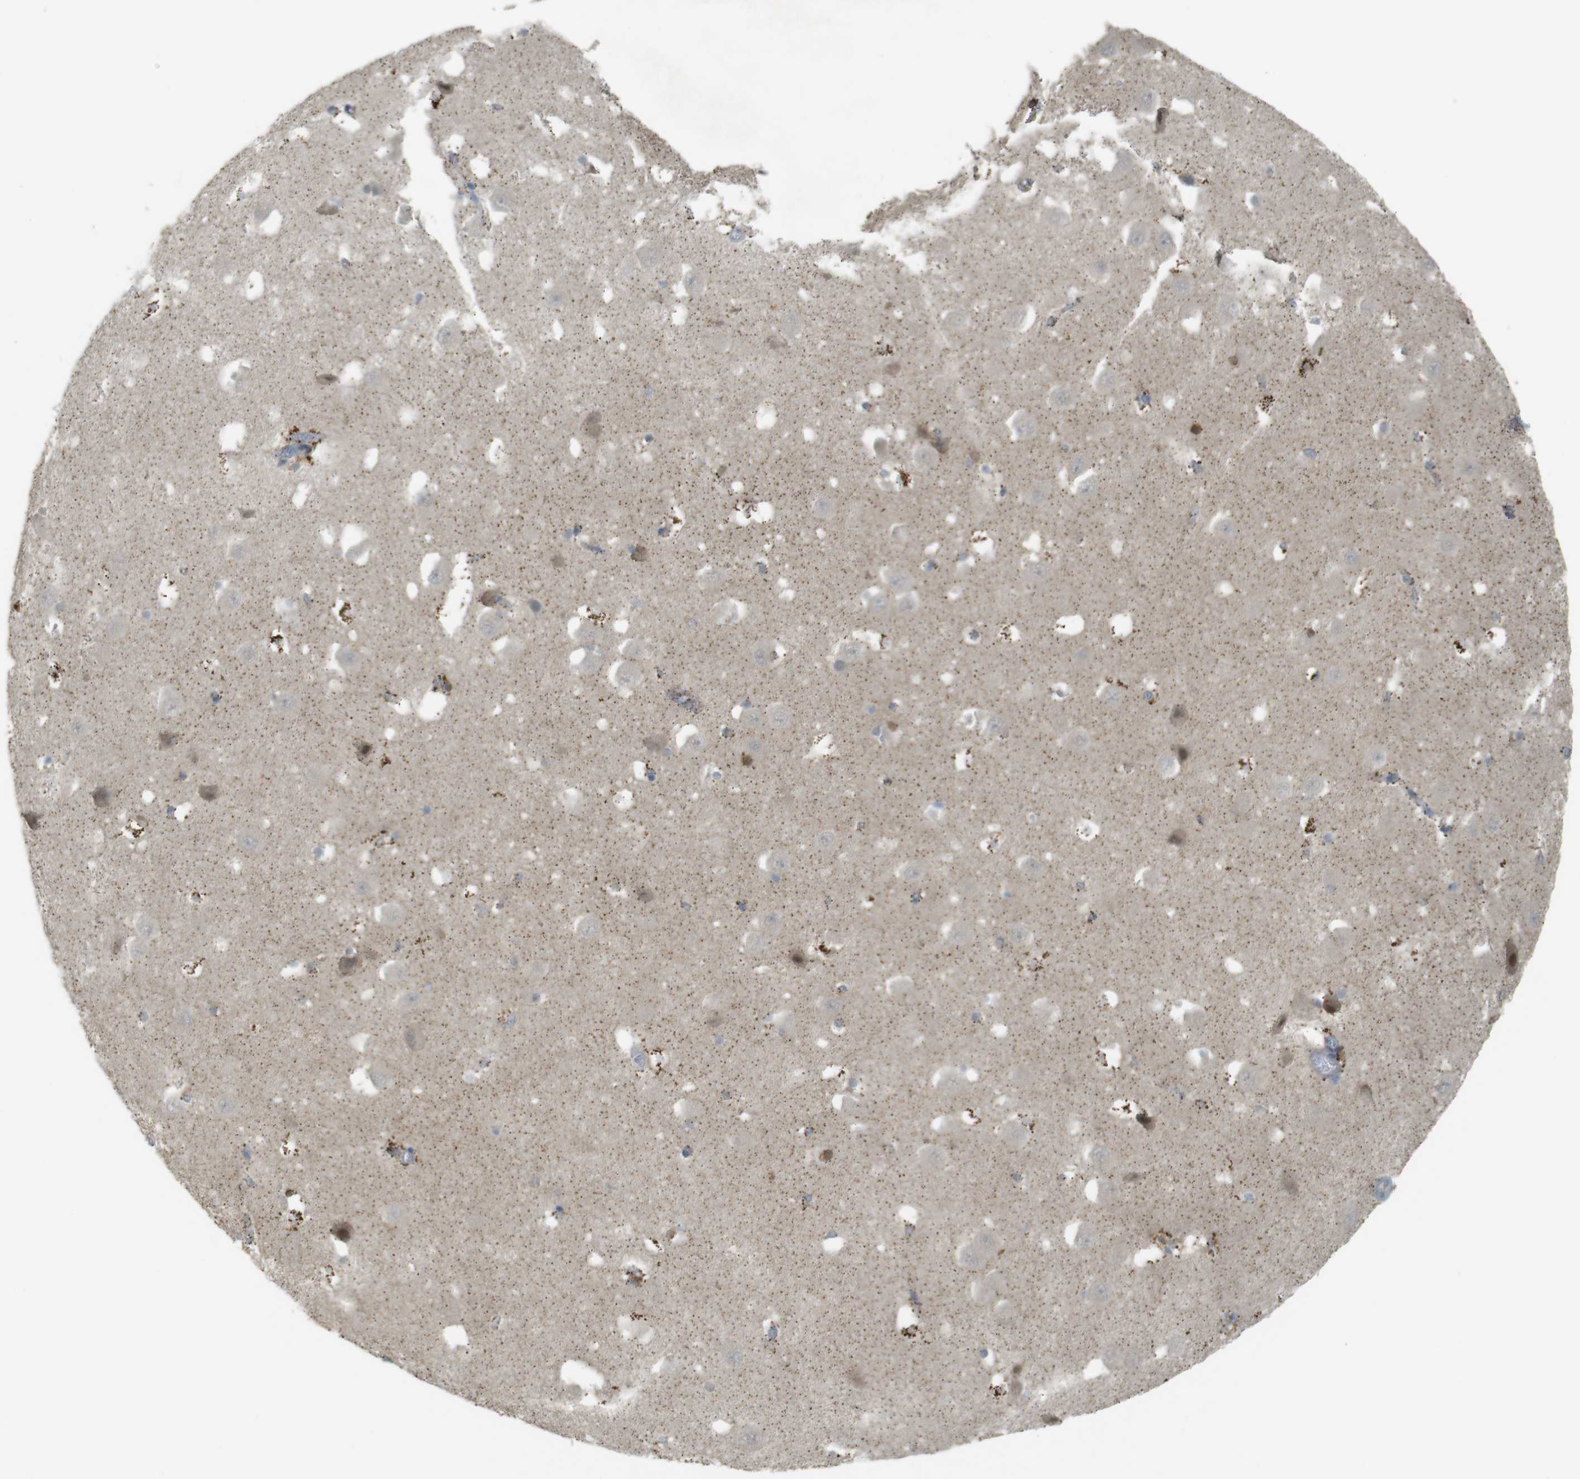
{"staining": {"intensity": "strong", "quantity": ">75%", "location": "cytoplasmic/membranous"}, "tissue": "hippocampus", "cell_type": "Glial cells", "image_type": "normal", "snomed": [{"axis": "morphology", "description": "Normal tissue, NOS"}, {"axis": "topography", "description": "Hippocampus"}], "caption": "Immunohistochemical staining of unremarkable human hippocampus demonstrates >75% levels of strong cytoplasmic/membranous protein positivity in about >75% of glial cells.", "gene": "UGT8", "patient": {"sex": "male", "age": 45}}